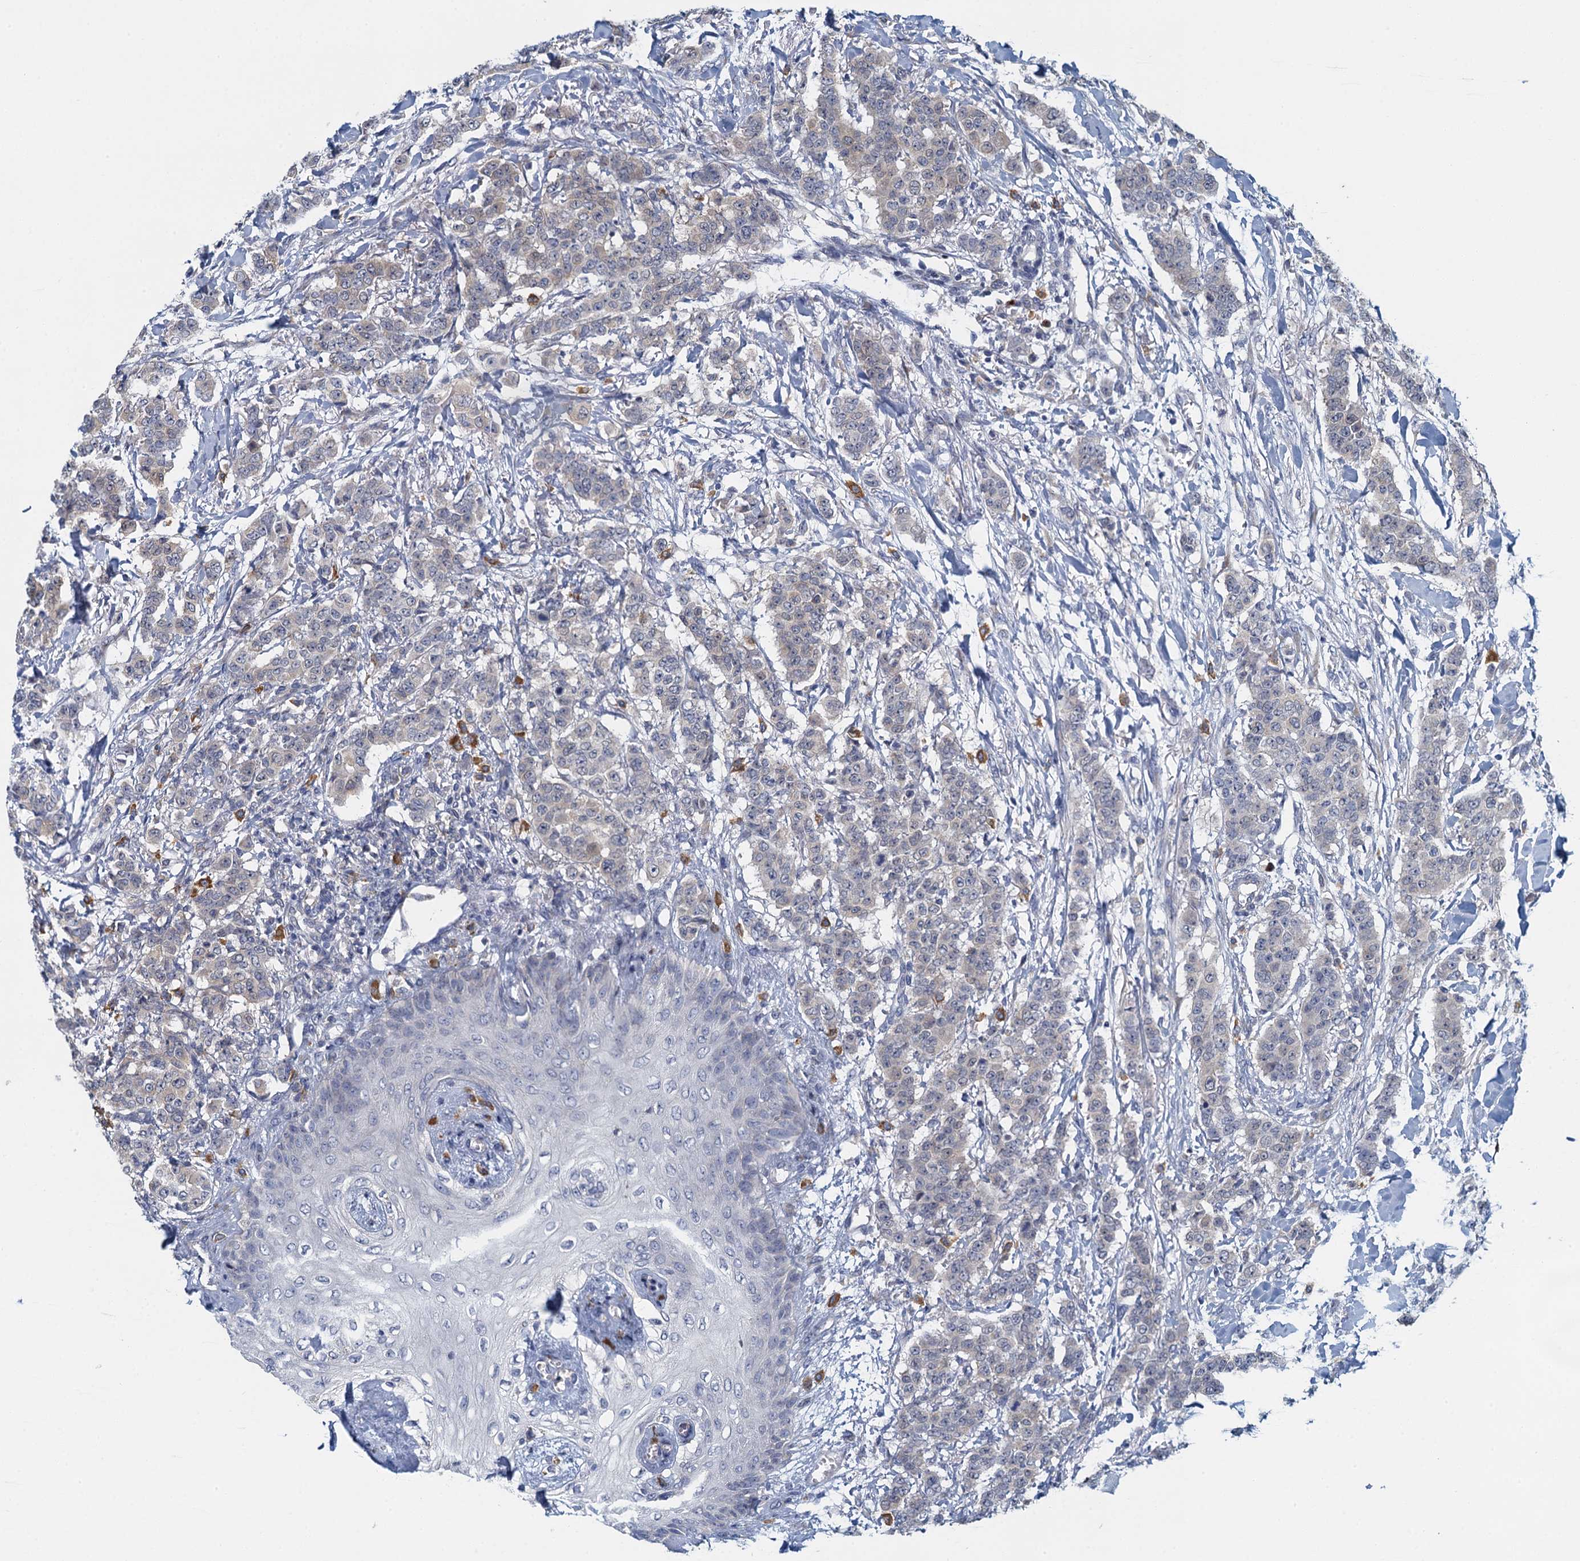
{"staining": {"intensity": "negative", "quantity": "none", "location": "none"}, "tissue": "breast cancer", "cell_type": "Tumor cells", "image_type": "cancer", "snomed": [{"axis": "morphology", "description": "Duct carcinoma"}, {"axis": "topography", "description": "Breast"}], "caption": "There is no significant positivity in tumor cells of infiltrating ductal carcinoma (breast). The staining was performed using DAB (3,3'-diaminobenzidine) to visualize the protein expression in brown, while the nuclei were stained in blue with hematoxylin (Magnification: 20x).", "gene": "ALG2", "patient": {"sex": "female", "age": 40}}